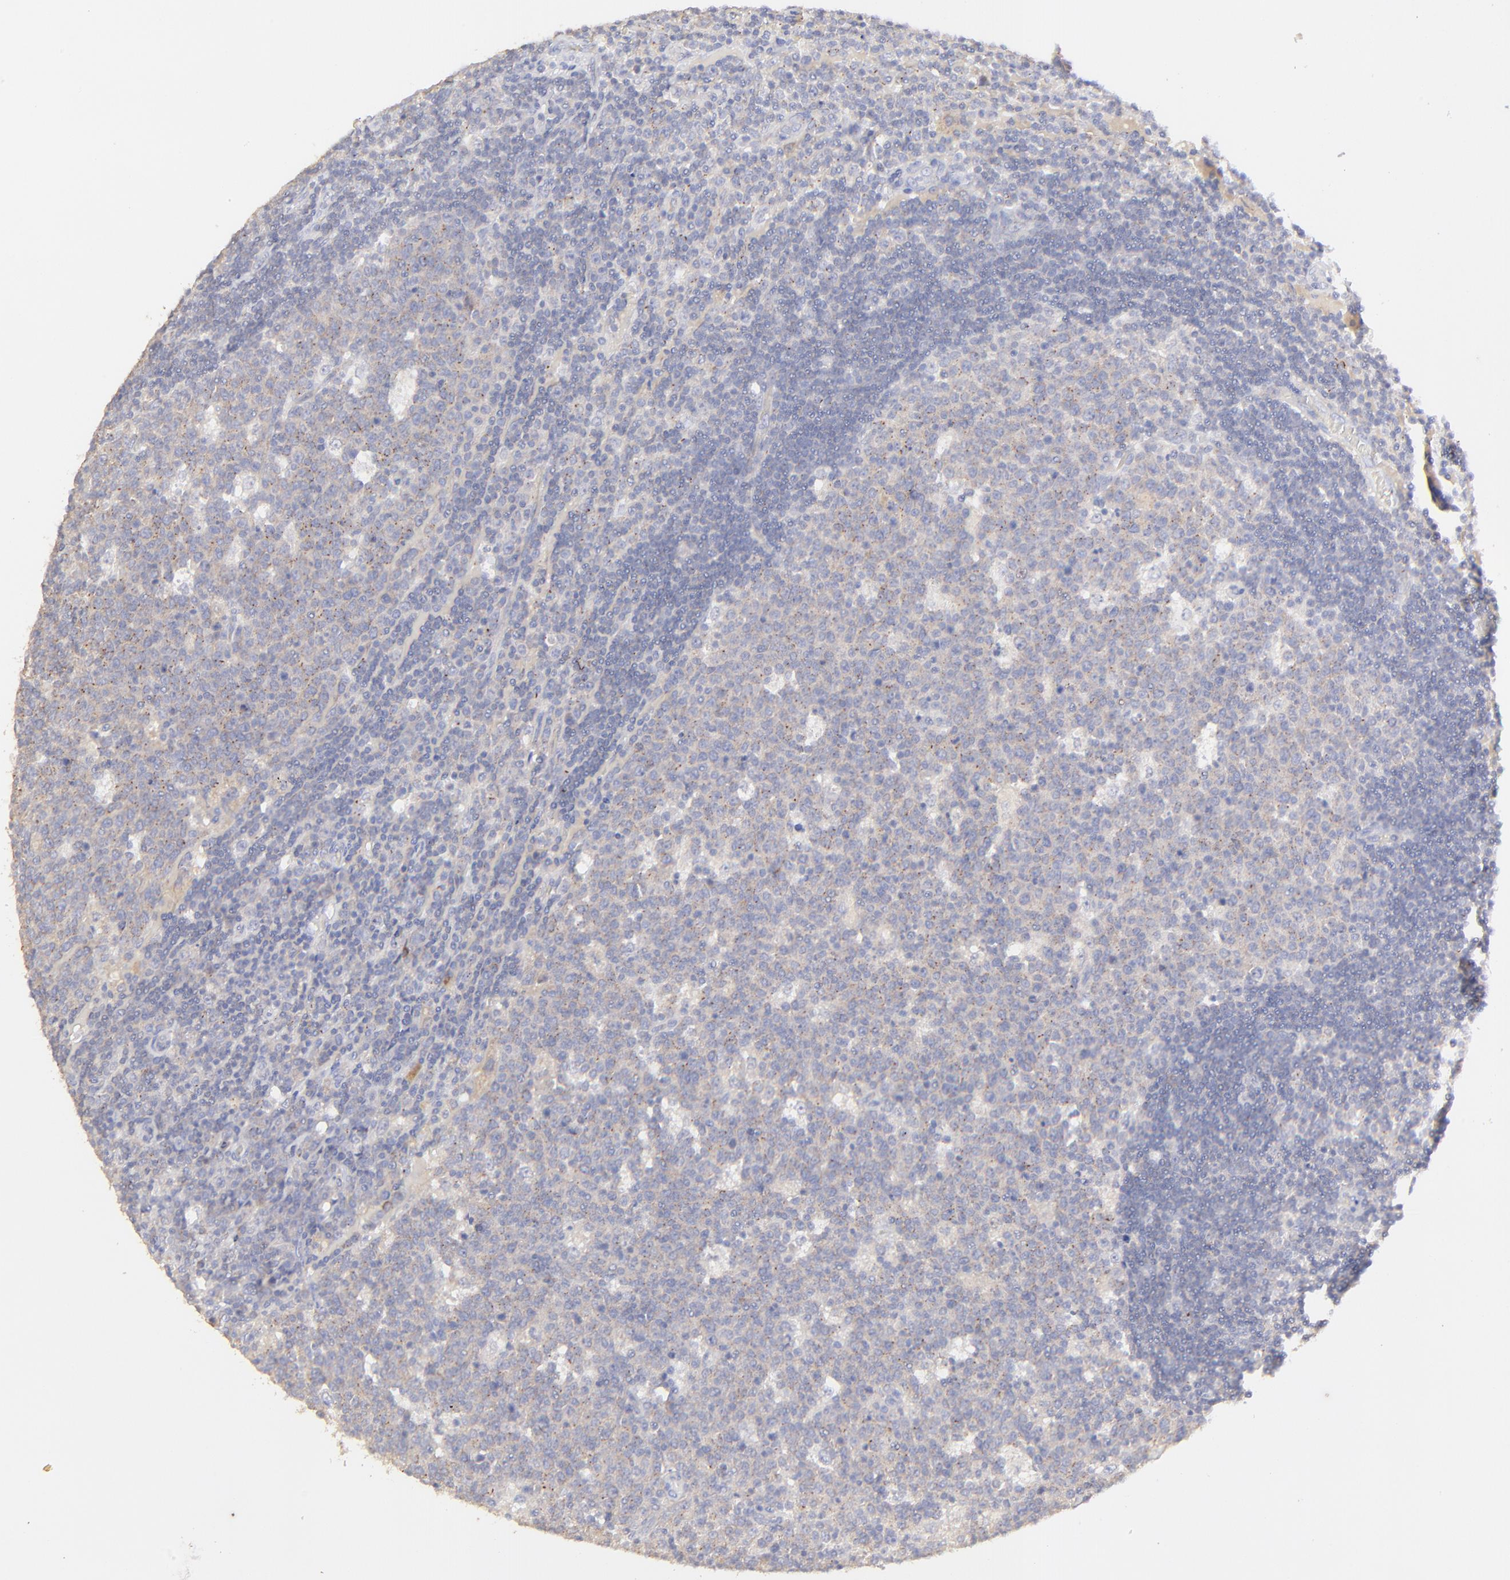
{"staining": {"intensity": "moderate", "quantity": ">75%", "location": "cytoplasmic/membranous"}, "tissue": "lymph node", "cell_type": "Germinal center cells", "image_type": "normal", "snomed": [{"axis": "morphology", "description": "Normal tissue, NOS"}, {"axis": "topography", "description": "Lymph node"}, {"axis": "topography", "description": "Salivary gland"}], "caption": "Immunohistochemical staining of unremarkable human lymph node reveals >75% levels of moderate cytoplasmic/membranous protein expression in about >75% of germinal center cells. (Stains: DAB (3,3'-diaminobenzidine) in brown, nuclei in blue, Microscopy: brightfield microscopy at high magnification).", "gene": "LHFPL1", "patient": {"sex": "male", "age": 8}}